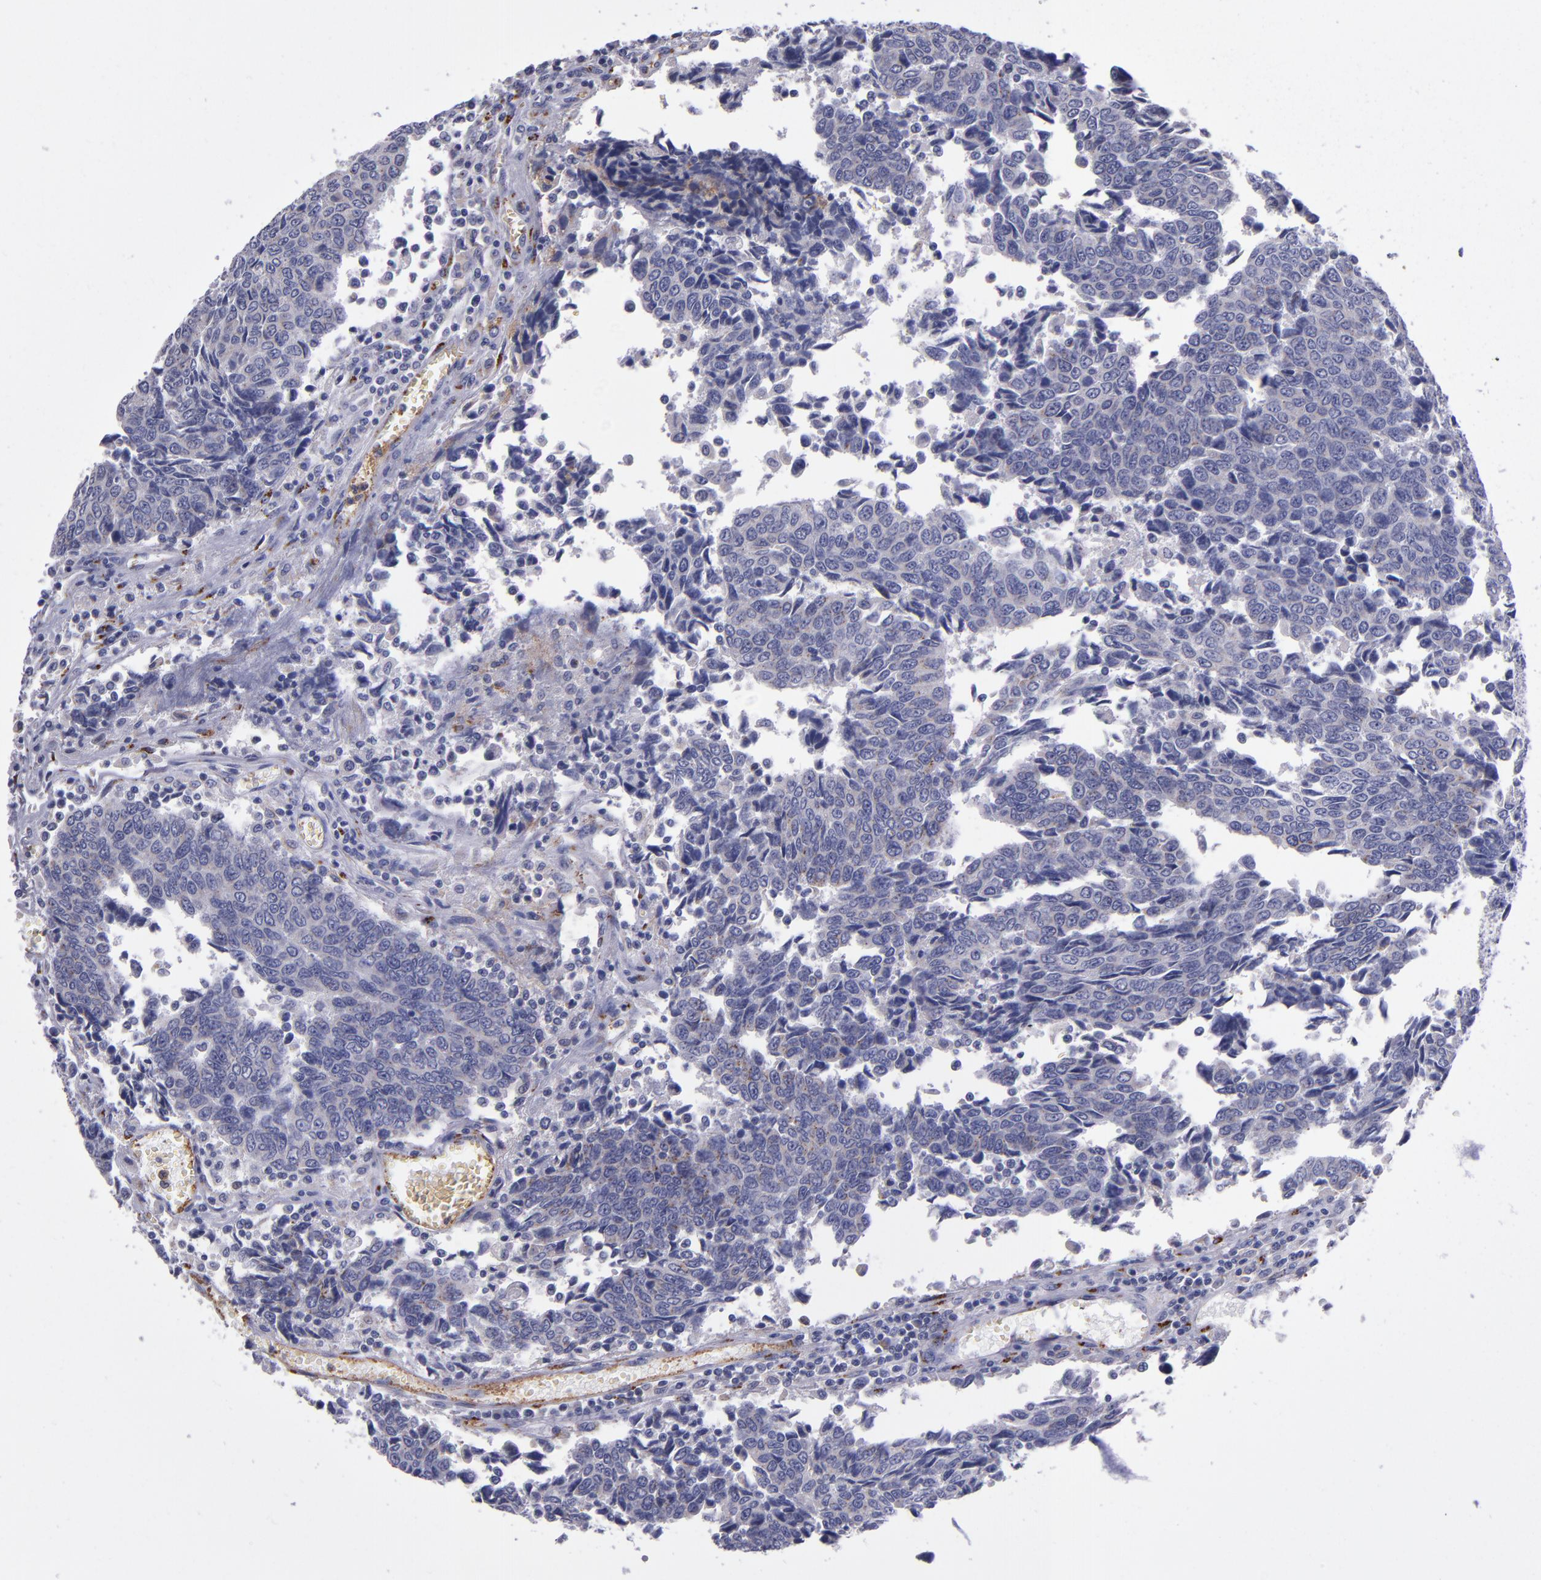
{"staining": {"intensity": "weak", "quantity": "<25%", "location": "cytoplasmic/membranous"}, "tissue": "urothelial cancer", "cell_type": "Tumor cells", "image_type": "cancer", "snomed": [{"axis": "morphology", "description": "Urothelial carcinoma, High grade"}, {"axis": "topography", "description": "Urinary bladder"}], "caption": "There is no significant staining in tumor cells of urothelial cancer. (IHC, brightfield microscopy, high magnification).", "gene": "RAB41", "patient": {"sex": "male", "age": 86}}